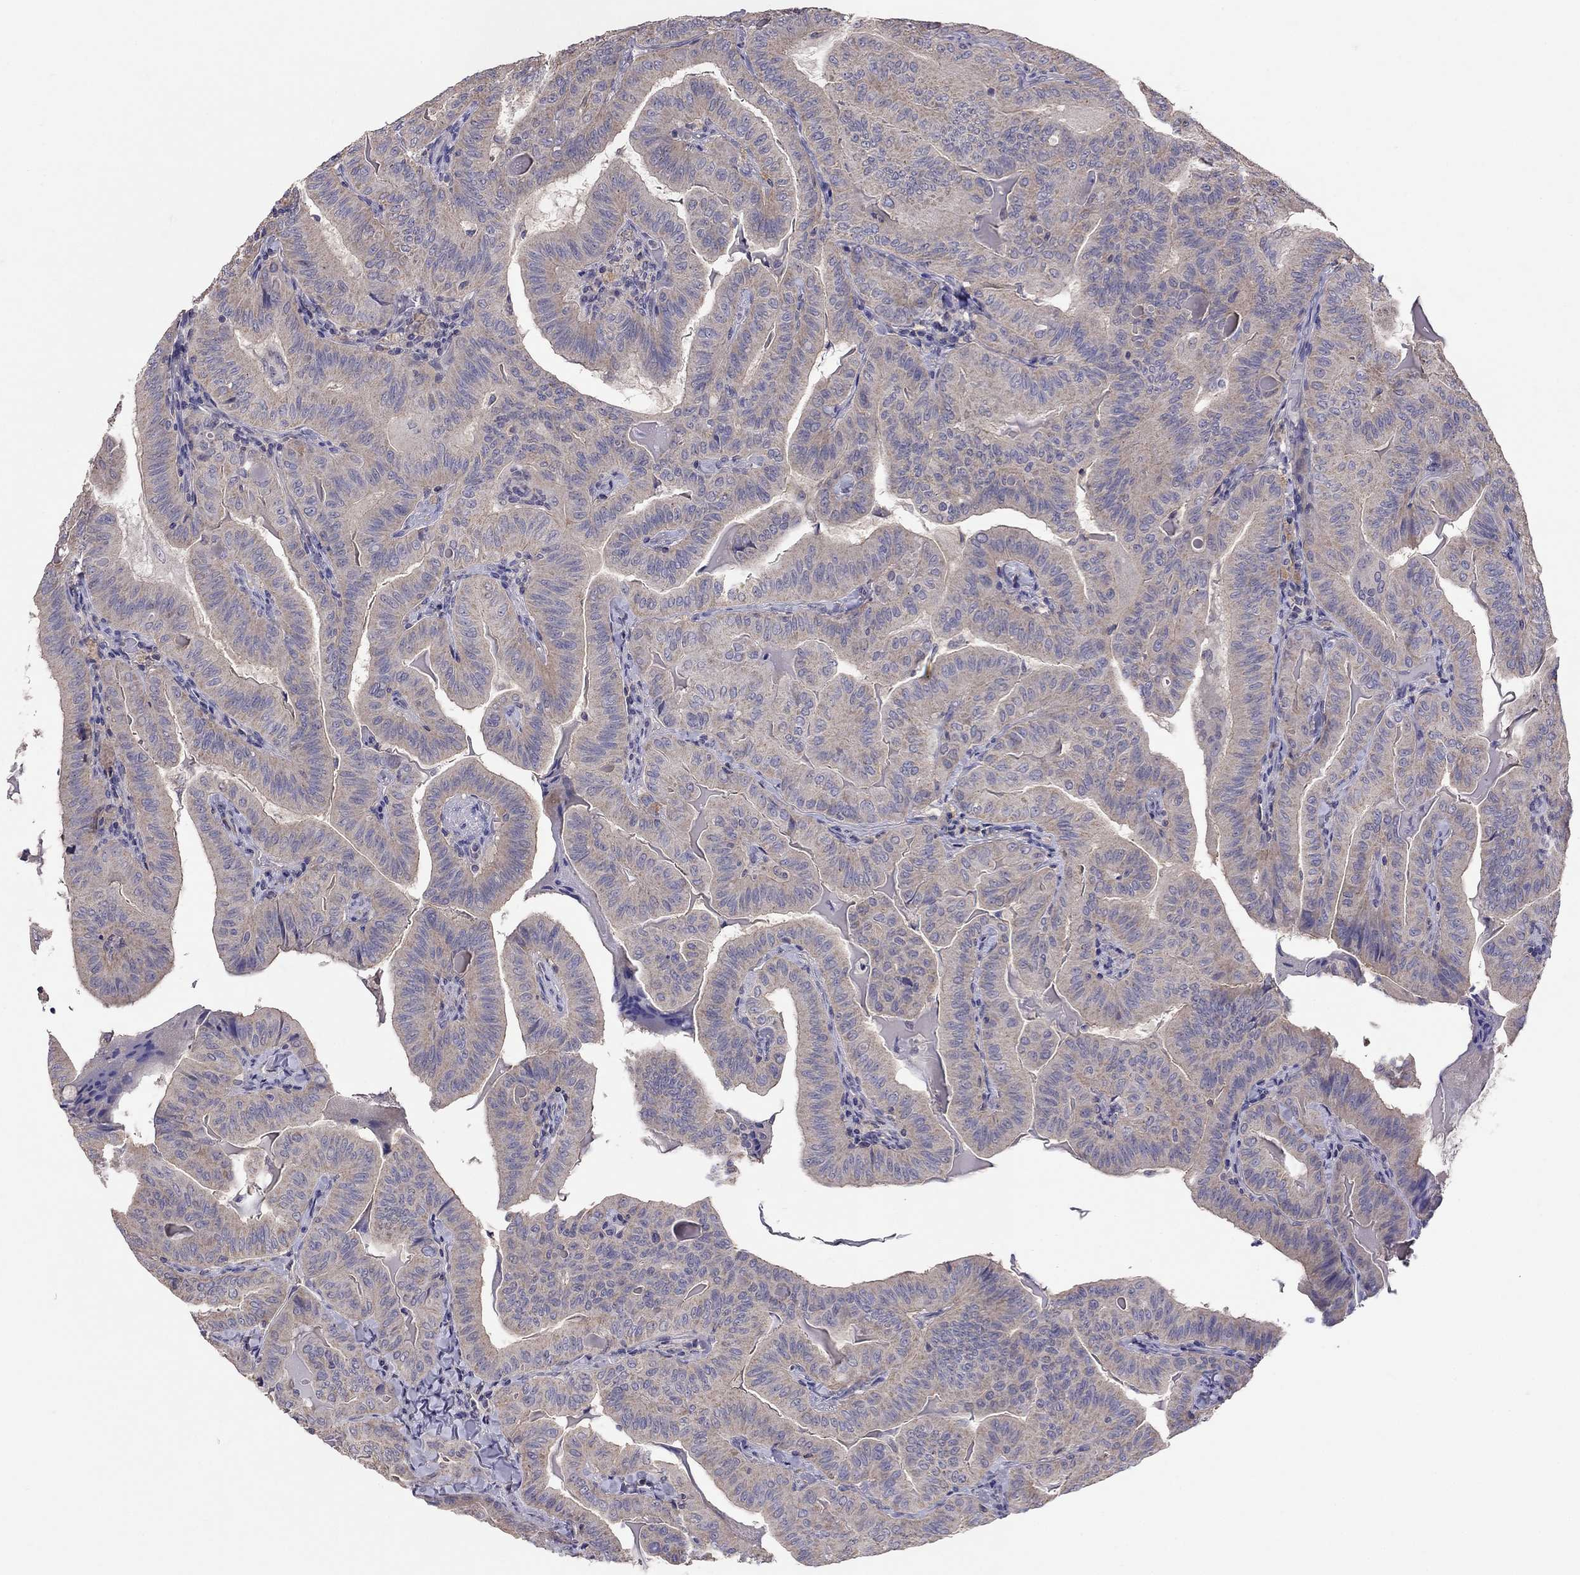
{"staining": {"intensity": "weak", "quantity": ">75%", "location": "cytoplasmic/membranous"}, "tissue": "thyroid cancer", "cell_type": "Tumor cells", "image_type": "cancer", "snomed": [{"axis": "morphology", "description": "Papillary adenocarcinoma, NOS"}, {"axis": "topography", "description": "Thyroid gland"}], "caption": "DAB immunohistochemical staining of human thyroid papillary adenocarcinoma shows weak cytoplasmic/membranous protein staining in approximately >75% of tumor cells. (brown staining indicates protein expression, while blue staining denotes nuclei).", "gene": "RTP5", "patient": {"sex": "female", "age": 68}}